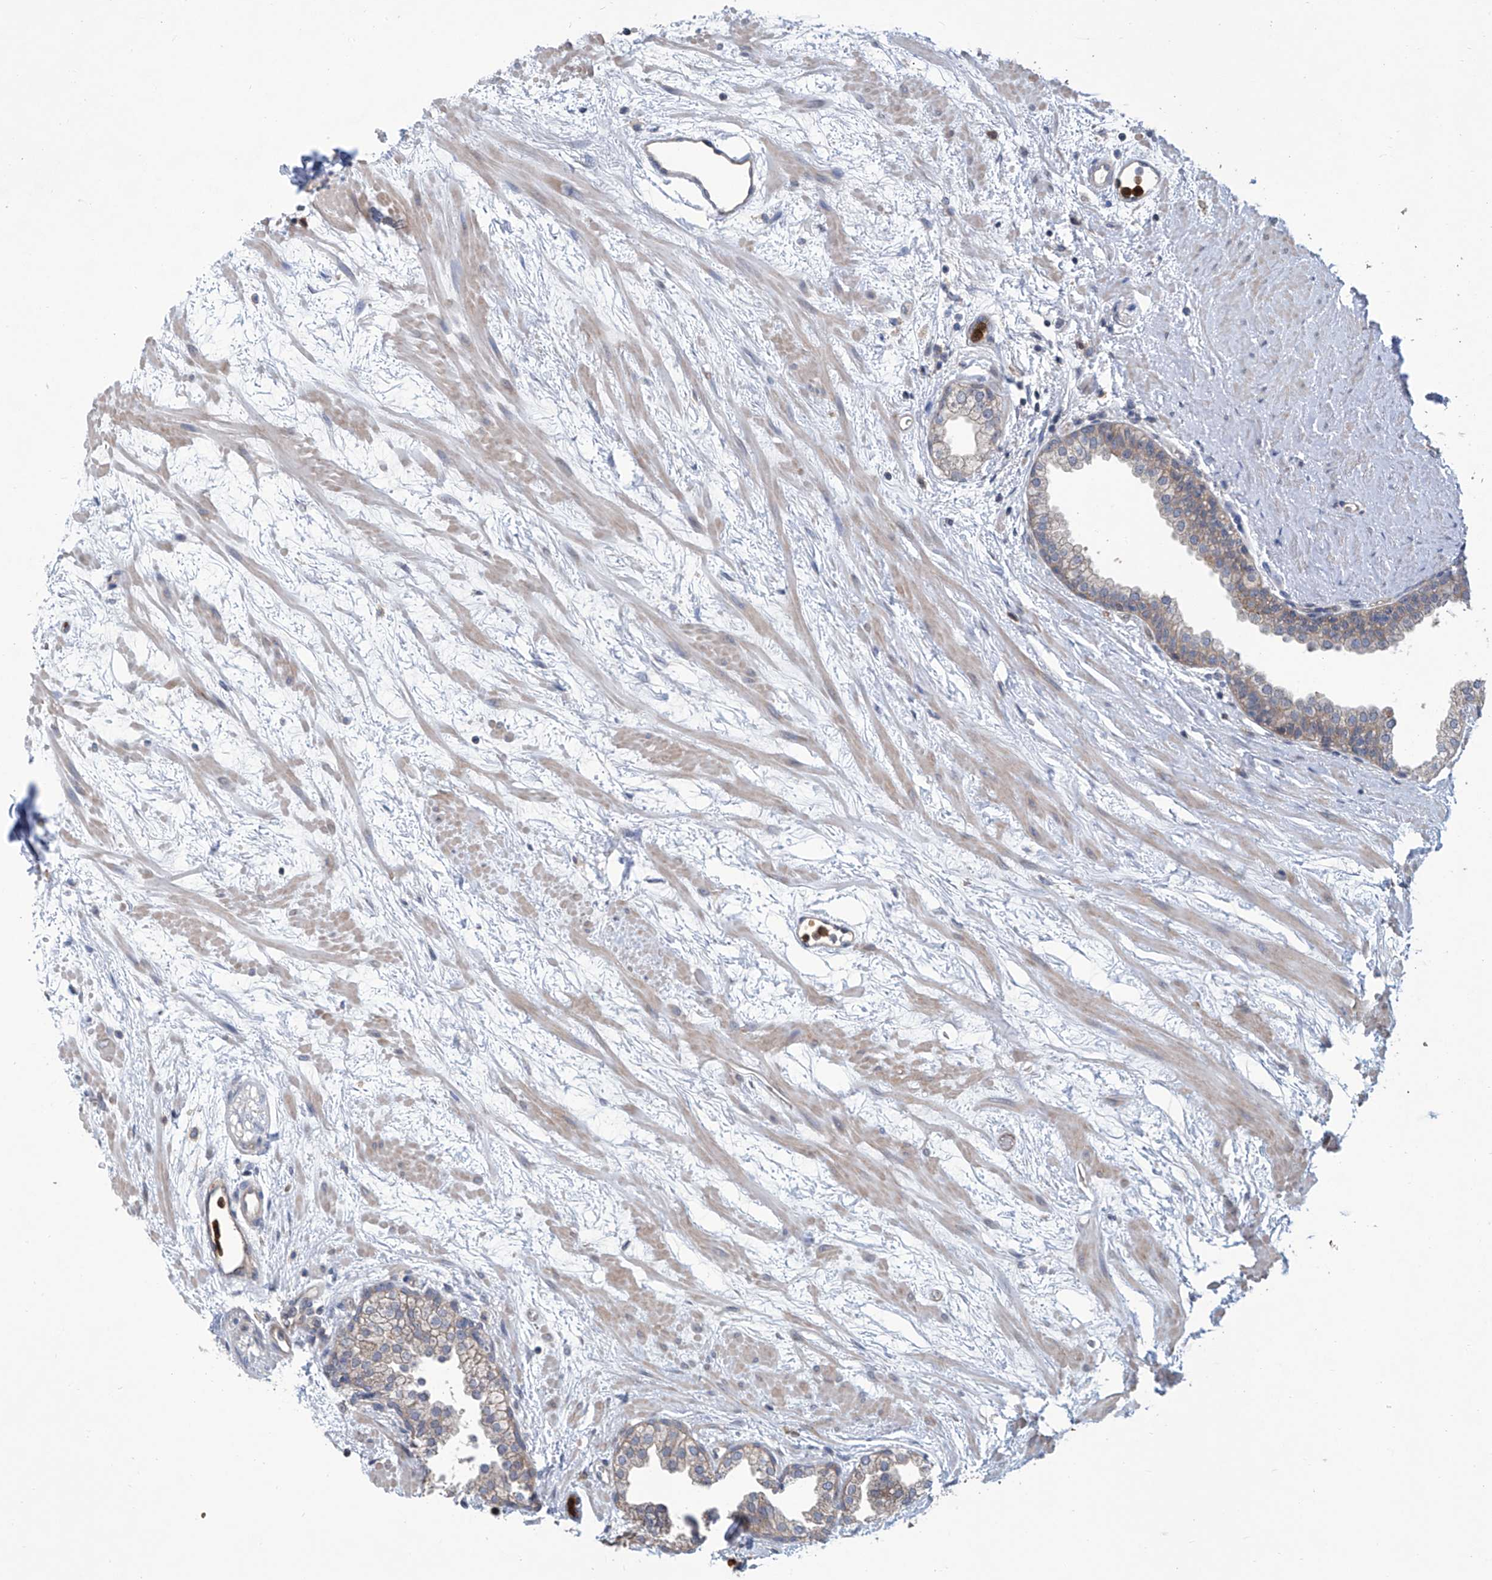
{"staining": {"intensity": "weak", "quantity": "<25%", "location": "cytoplasmic/membranous"}, "tissue": "prostate", "cell_type": "Glandular cells", "image_type": "normal", "snomed": [{"axis": "morphology", "description": "Normal tissue, NOS"}, {"axis": "topography", "description": "Prostate"}], "caption": "Photomicrograph shows no protein expression in glandular cells of benign prostate.", "gene": "EIF2D", "patient": {"sex": "male", "age": 48}}